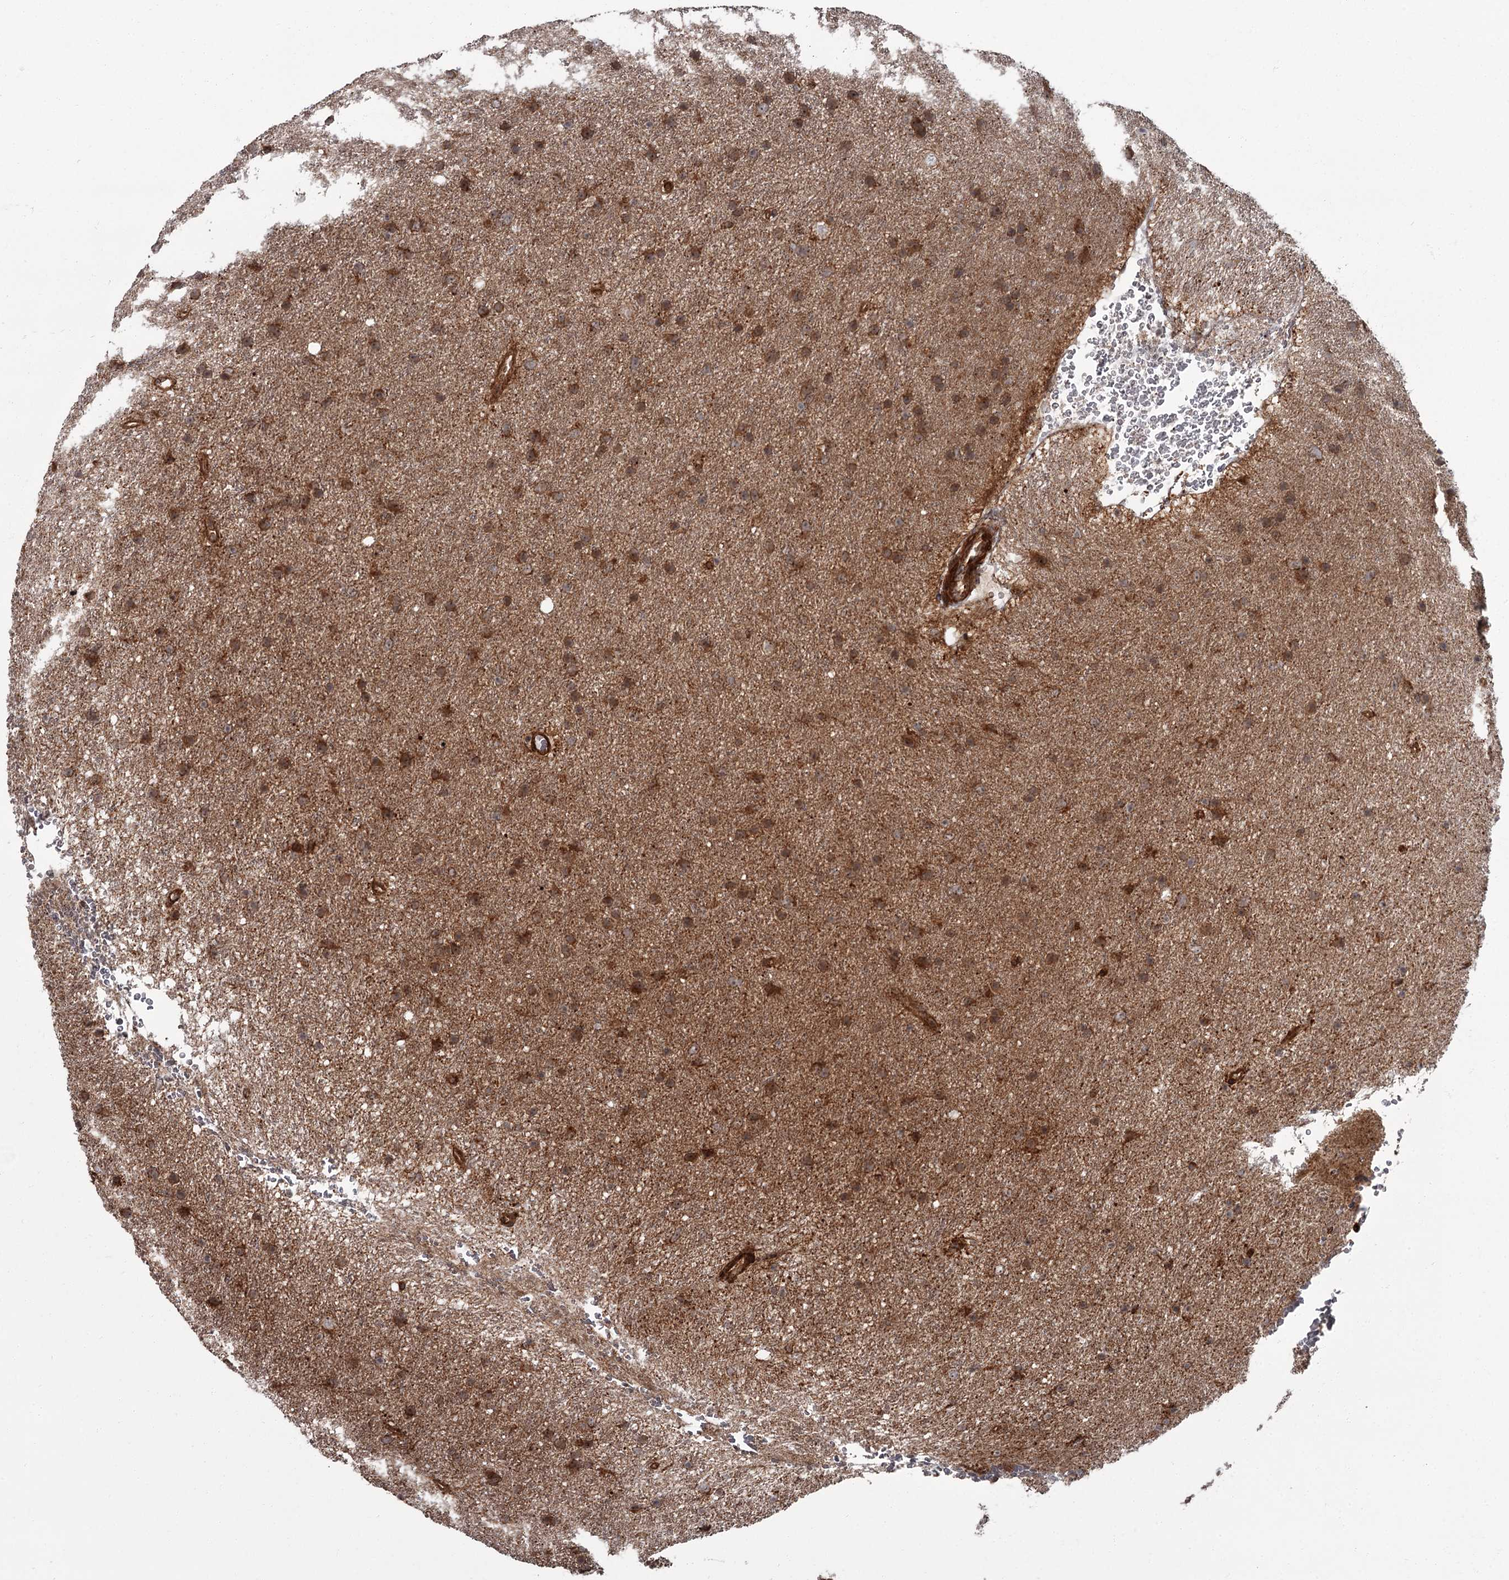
{"staining": {"intensity": "moderate", "quantity": ">75%", "location": "cytoplasmic/membranous"}, "tissue": "glioma", "cell_type": "Tumor cells", "image_type": "cancer", "snomed": [{"axis": "morphology", "description": "Glioma, malignant, Low grade"}, {"axis": "topography", "description": "Cerebral cortex"}], "caption": "Immunohistochemical staining of human malignant glioma (low-grade) reveals moderate cytoplasmic/membranous protein expression in approximately >75% of tumor cells.", "gene": "THAP9", "patient": {"sex": "female", "age": 39}}